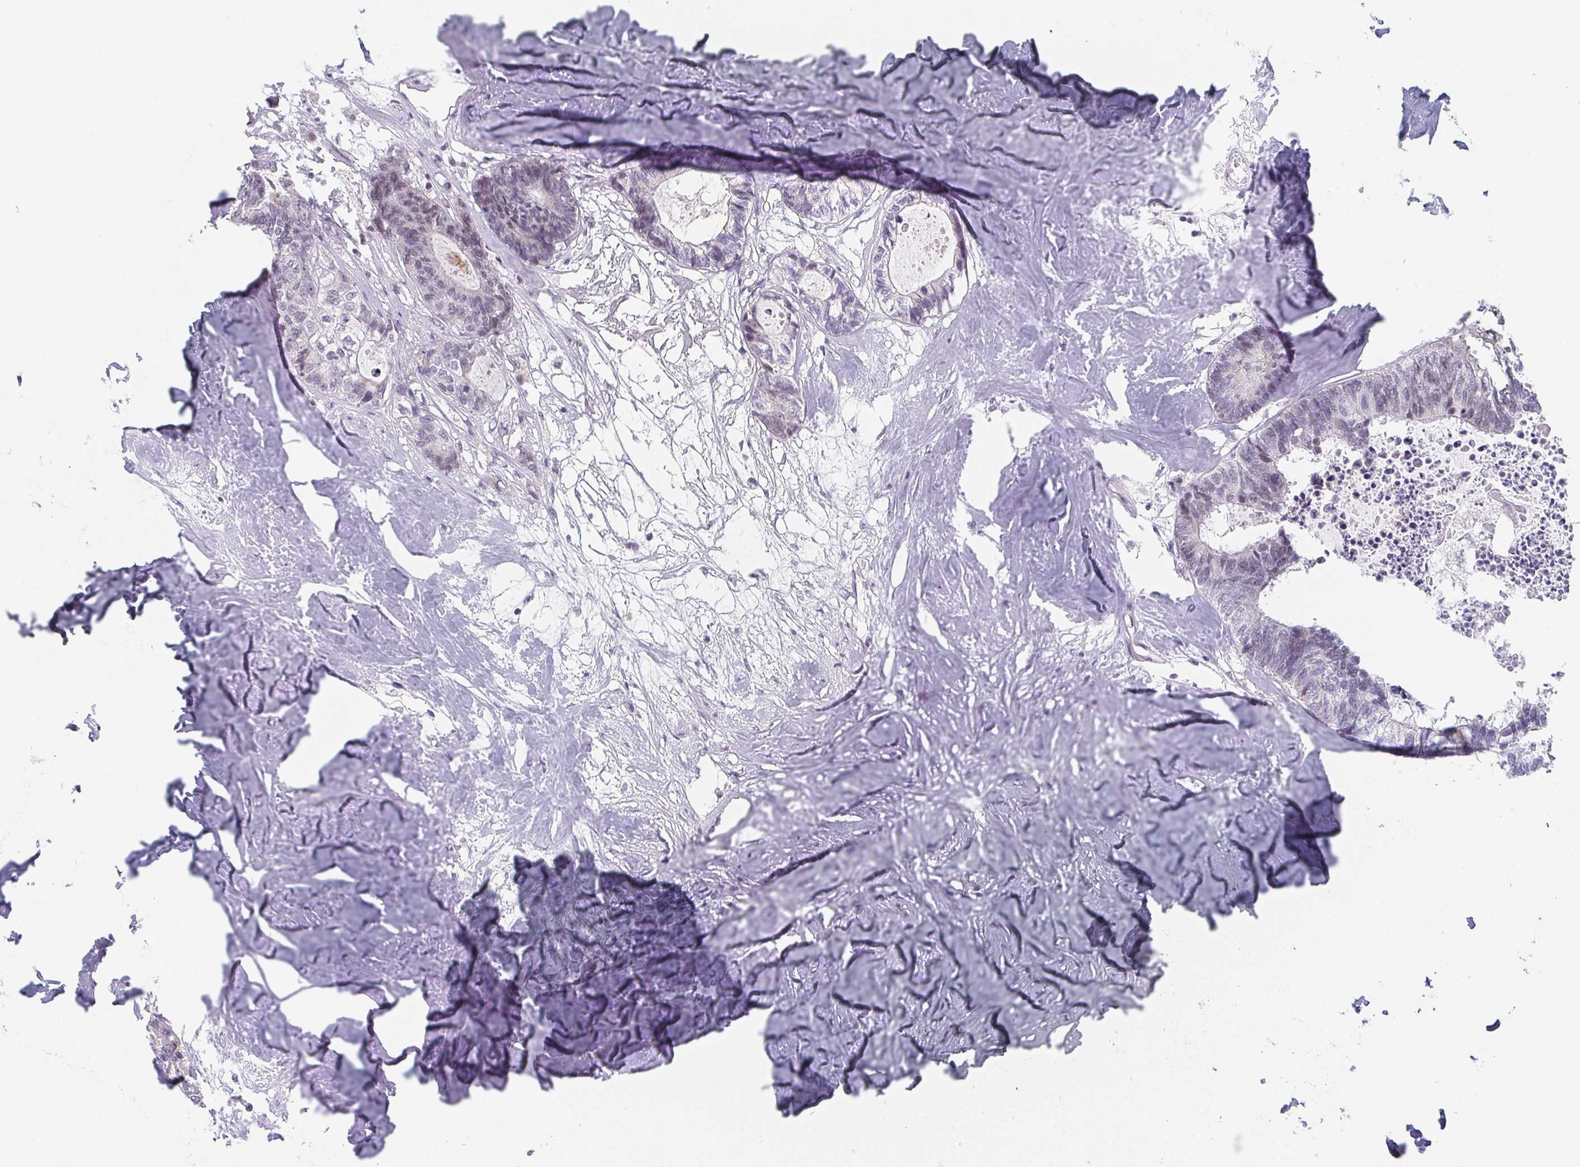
{"staining": {"intensity": "negative", "quantity": "none", "location": "none"}, "tissue": "colorectal cancer", "cell_type": "Tumor cells", "image_type": "cancer", "snomed": [{"axis": "morphology", "description": "Adenocarcinoma, NOS"}, {"axis": "topography", "description": "Colon"}, {"axis": "topography", "description": "Rectum"}], "caption": "Micrograph shows no protein staining in tumor cells of adenocarcinoma (colorectal) tissue.", "gene": "EXOSC7", "patient": {"sex": "male", "age": 57}}